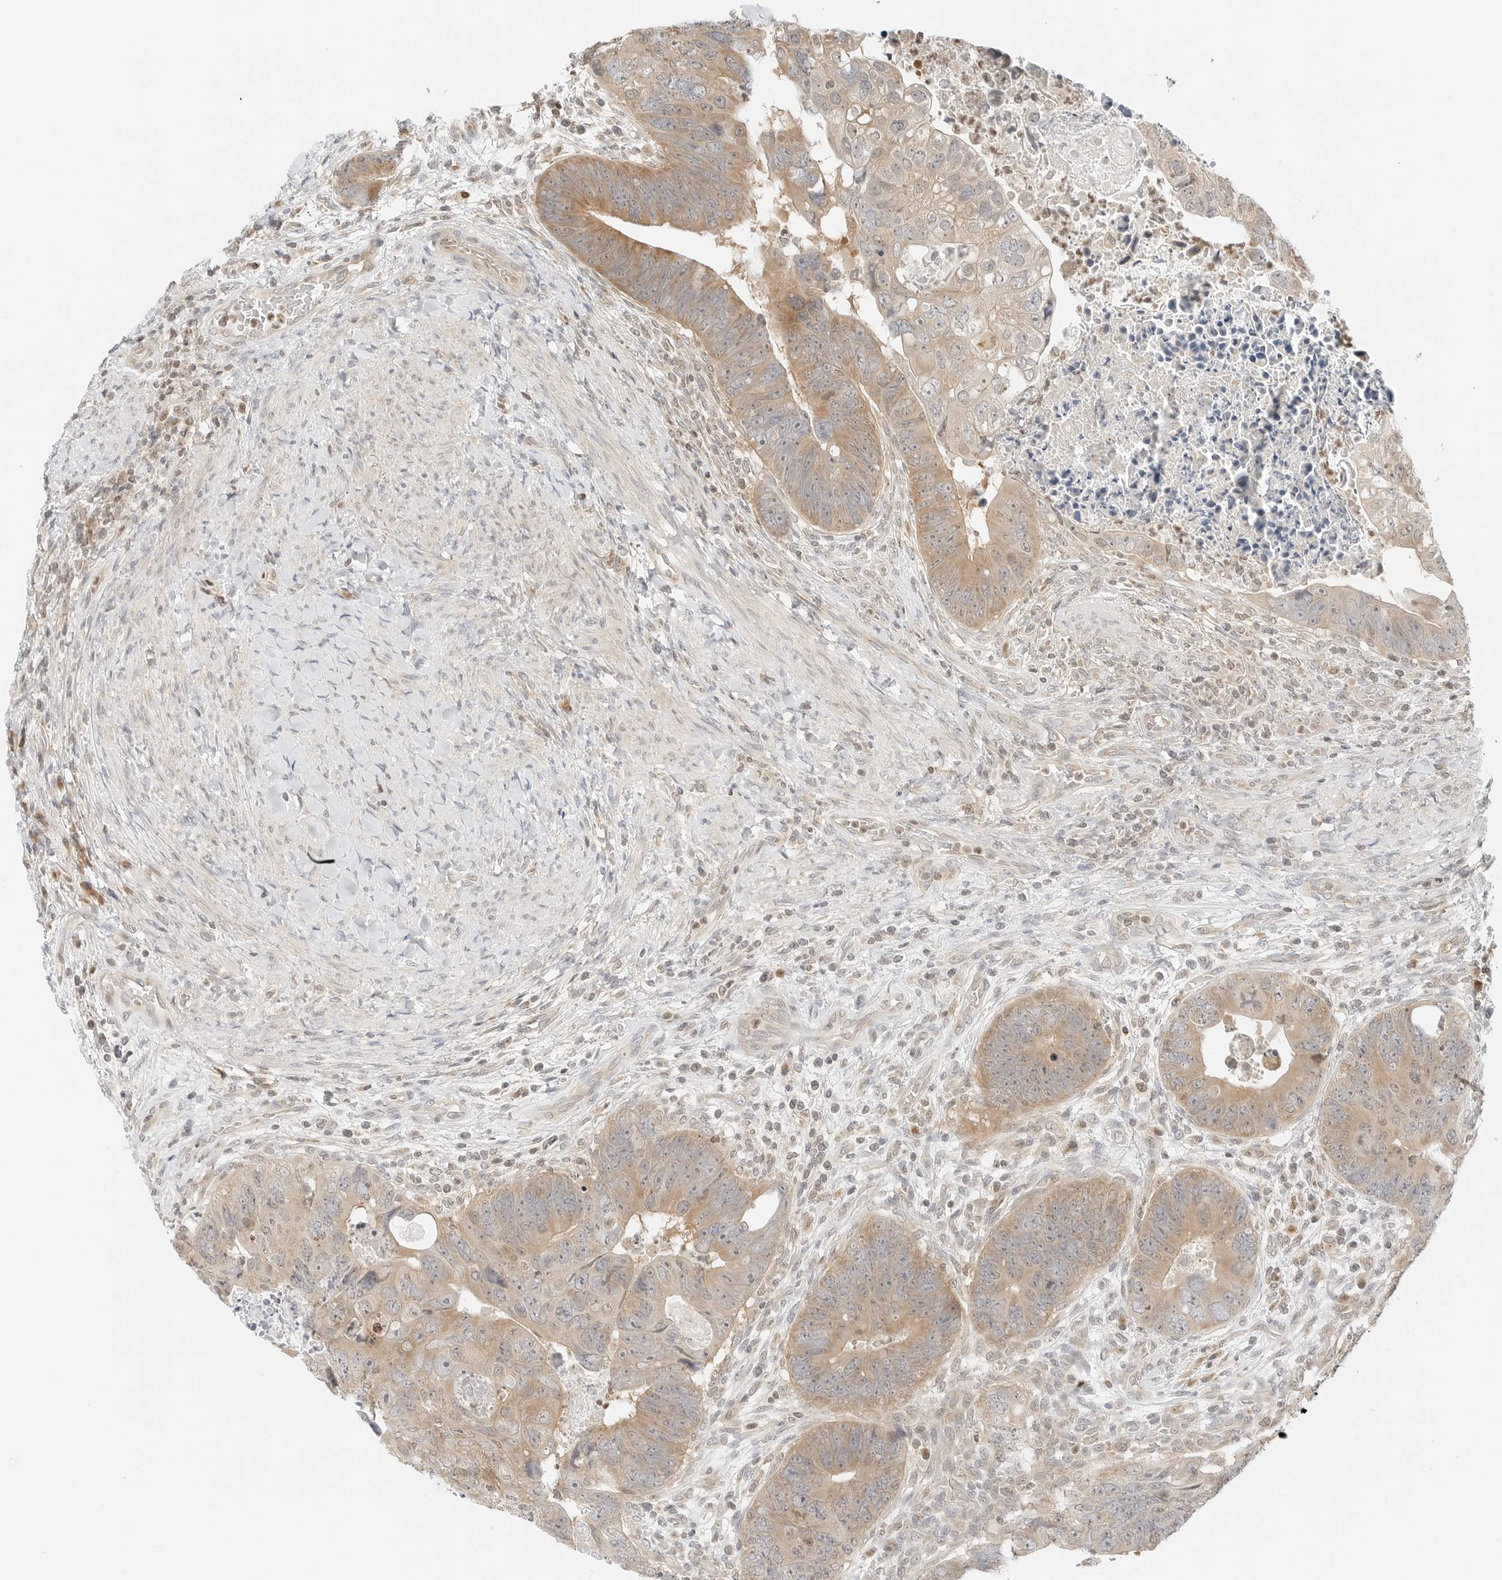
{"staining": {"intensity": "moderate", "quantity": ">75%", "location": "cytoplasmic/membranous"}, "tissue": "colorectal cancer", "cell_type": "Tumor cells", "image_type": "cancer", "snomed": [{"axis": "morphology", "description": "Adenocarcinoma, NOS"}, {"axis": "topography", "description": "Rectum"}], "caption": "Colorectal cancer (adenocarcinoma) stained with a protein marker demonstrates moderate staining in tumor cells.", "gene": "IQCC", "patient": {"sex": "male", "age": 59}}